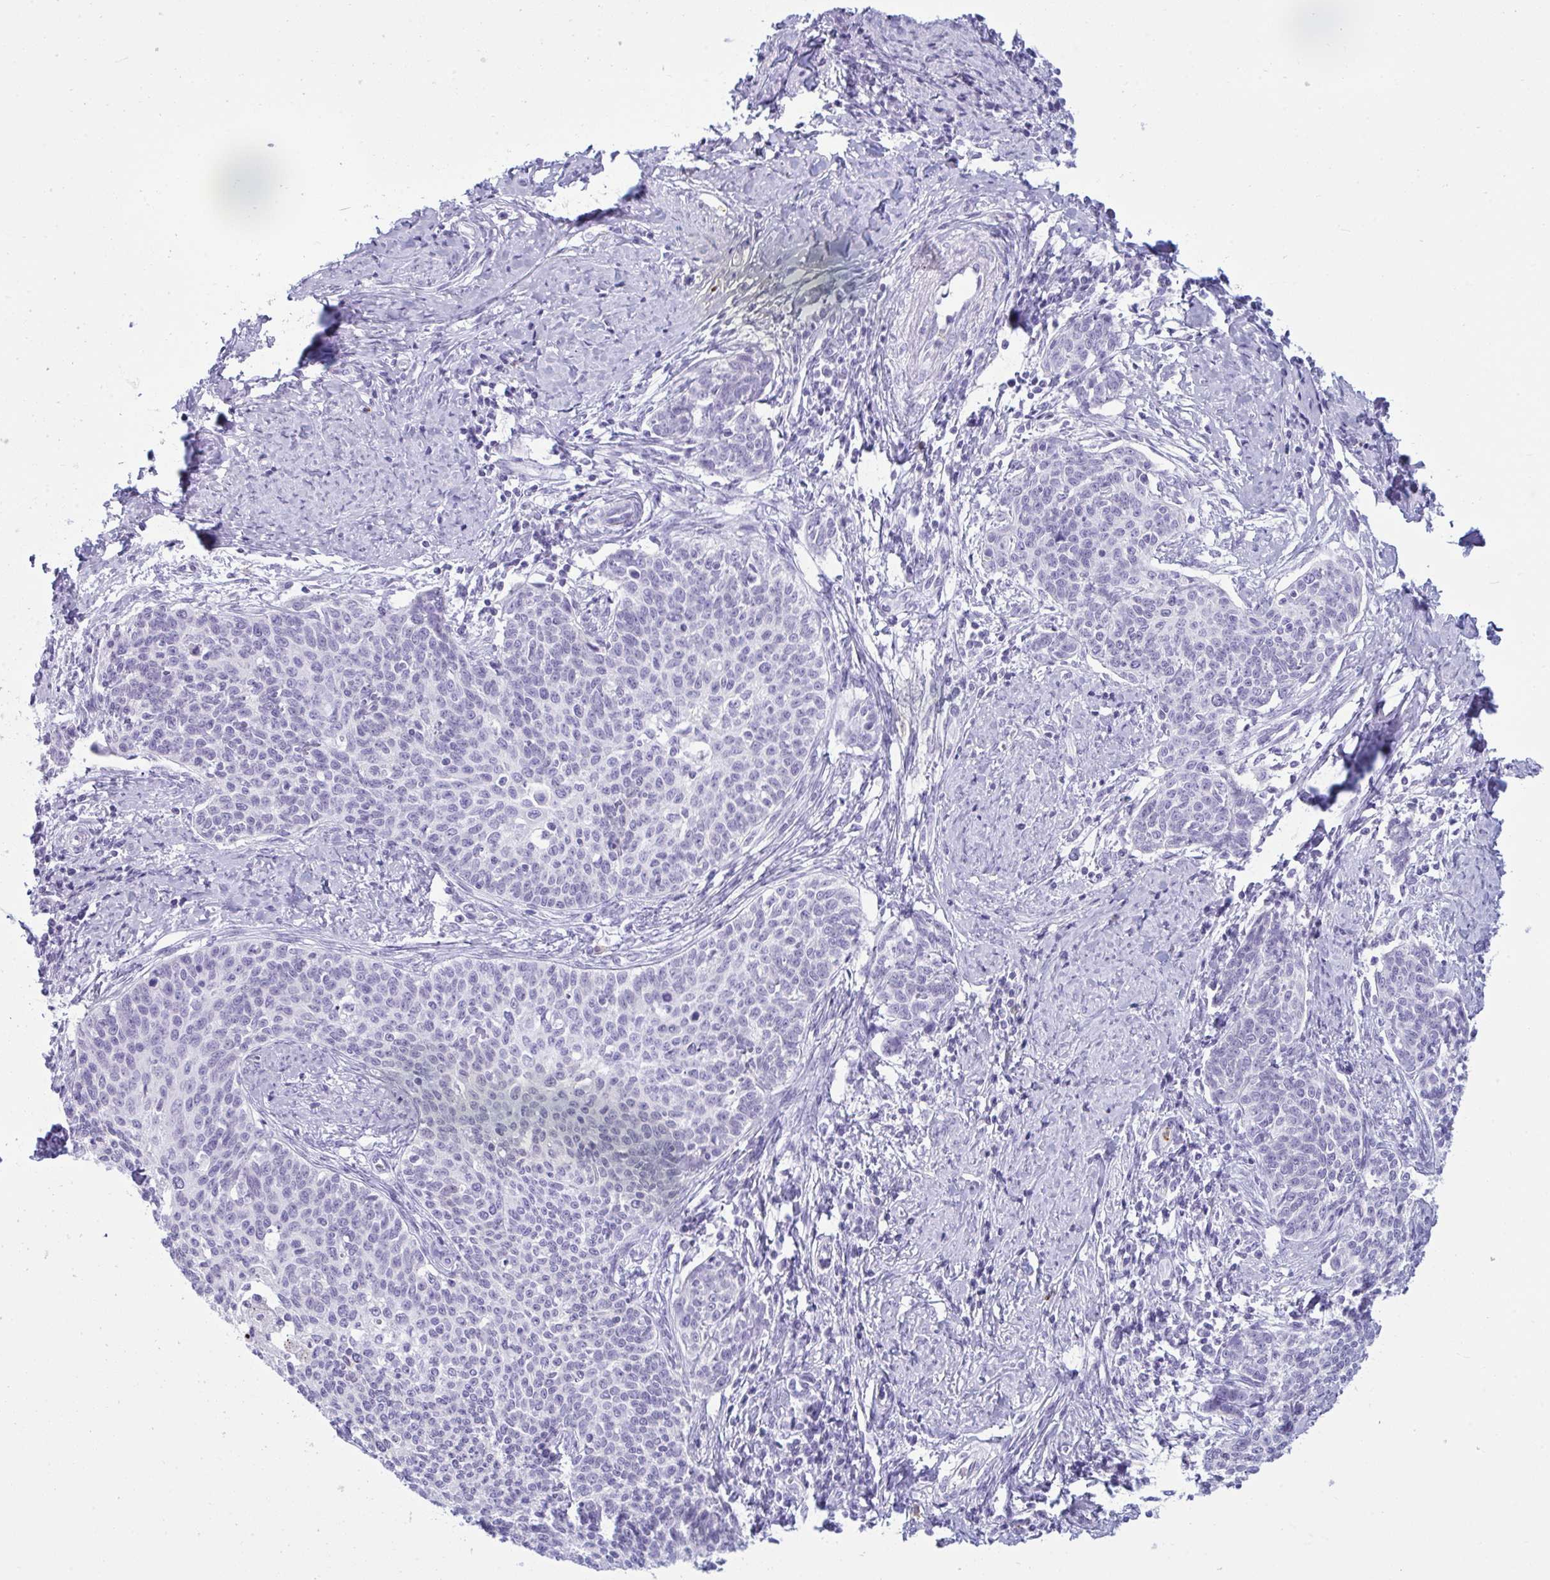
{"staining": {"intensity": "negative", "quantity": "none", "location": "none"}, "tissue": "cervical cancer", "cell_type": "Tumor cells", "image_type": "cancer", "snomed": [{"axis": "morphology", "description": "Squamous cell carcinoma, NOS"}, {"axis": "topography", "description": "Cervix"}], "caption": "Tumor cells are negative for protein expression in human cervical cancer (squamous cell carcinoma).", "gene": "ARHGAP42", "patient": {"sex": "female", "age": 39}}